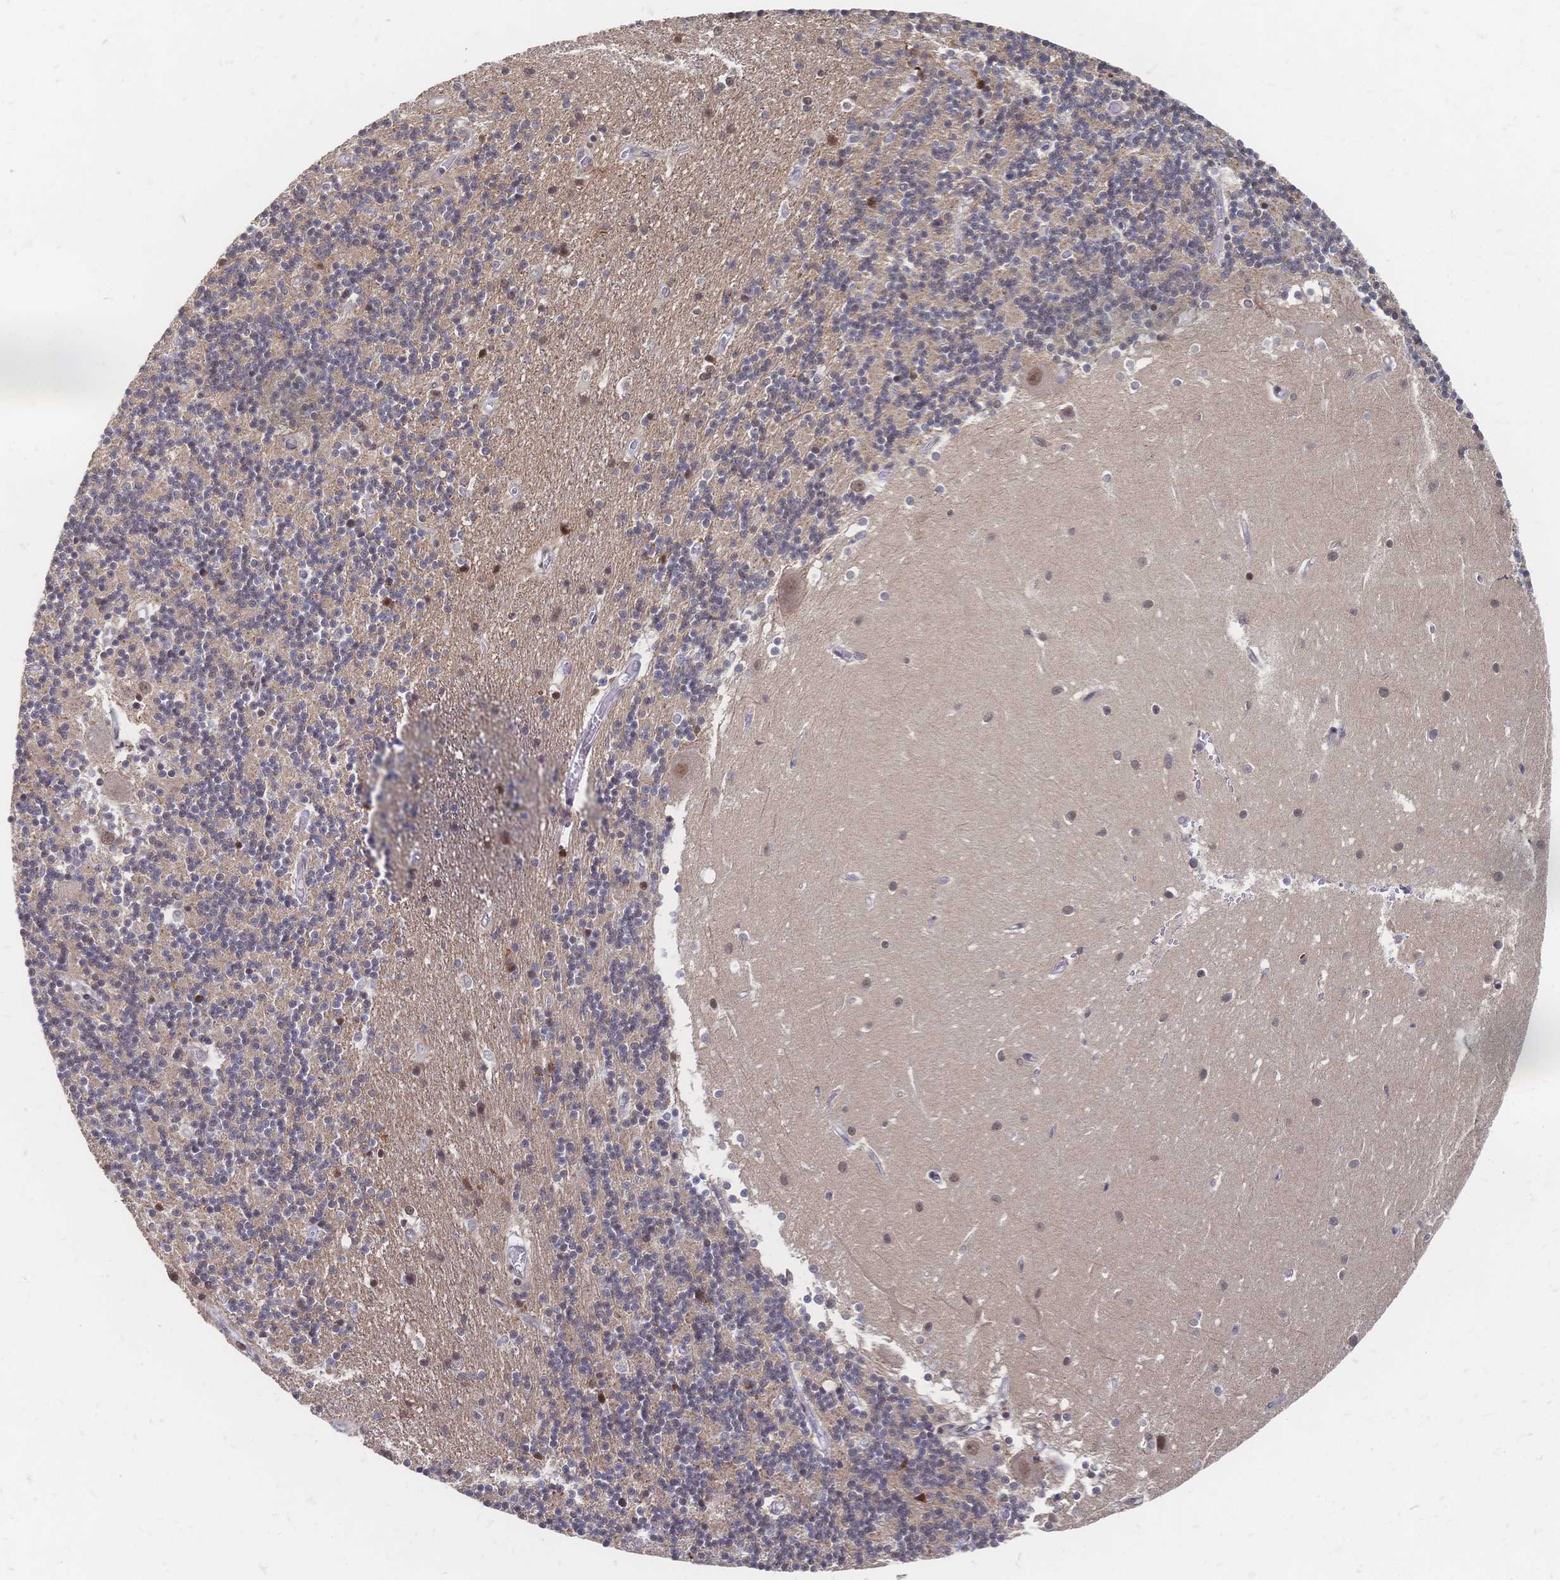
{"staining": {"intensity": "weak", "quantity": "25%-75%", "location": "cytoplasmic/membranous"}, "tissue": "cerebellum", "cell_type": "Cells in granular layer", "image_type": "normal", "snomed": [{"axis": "morphology", "description": "Normal tissue, NOS"}, {"axis": "topography", "description": "Cerebellum"}], "caption": "Benign cerebellum demonstrates weak cytoplasmic/membranous expression in about 25%-75% of cells in granular layer.", "gene": "NELFA", "patient": {"sex": "male", "age": 54}}